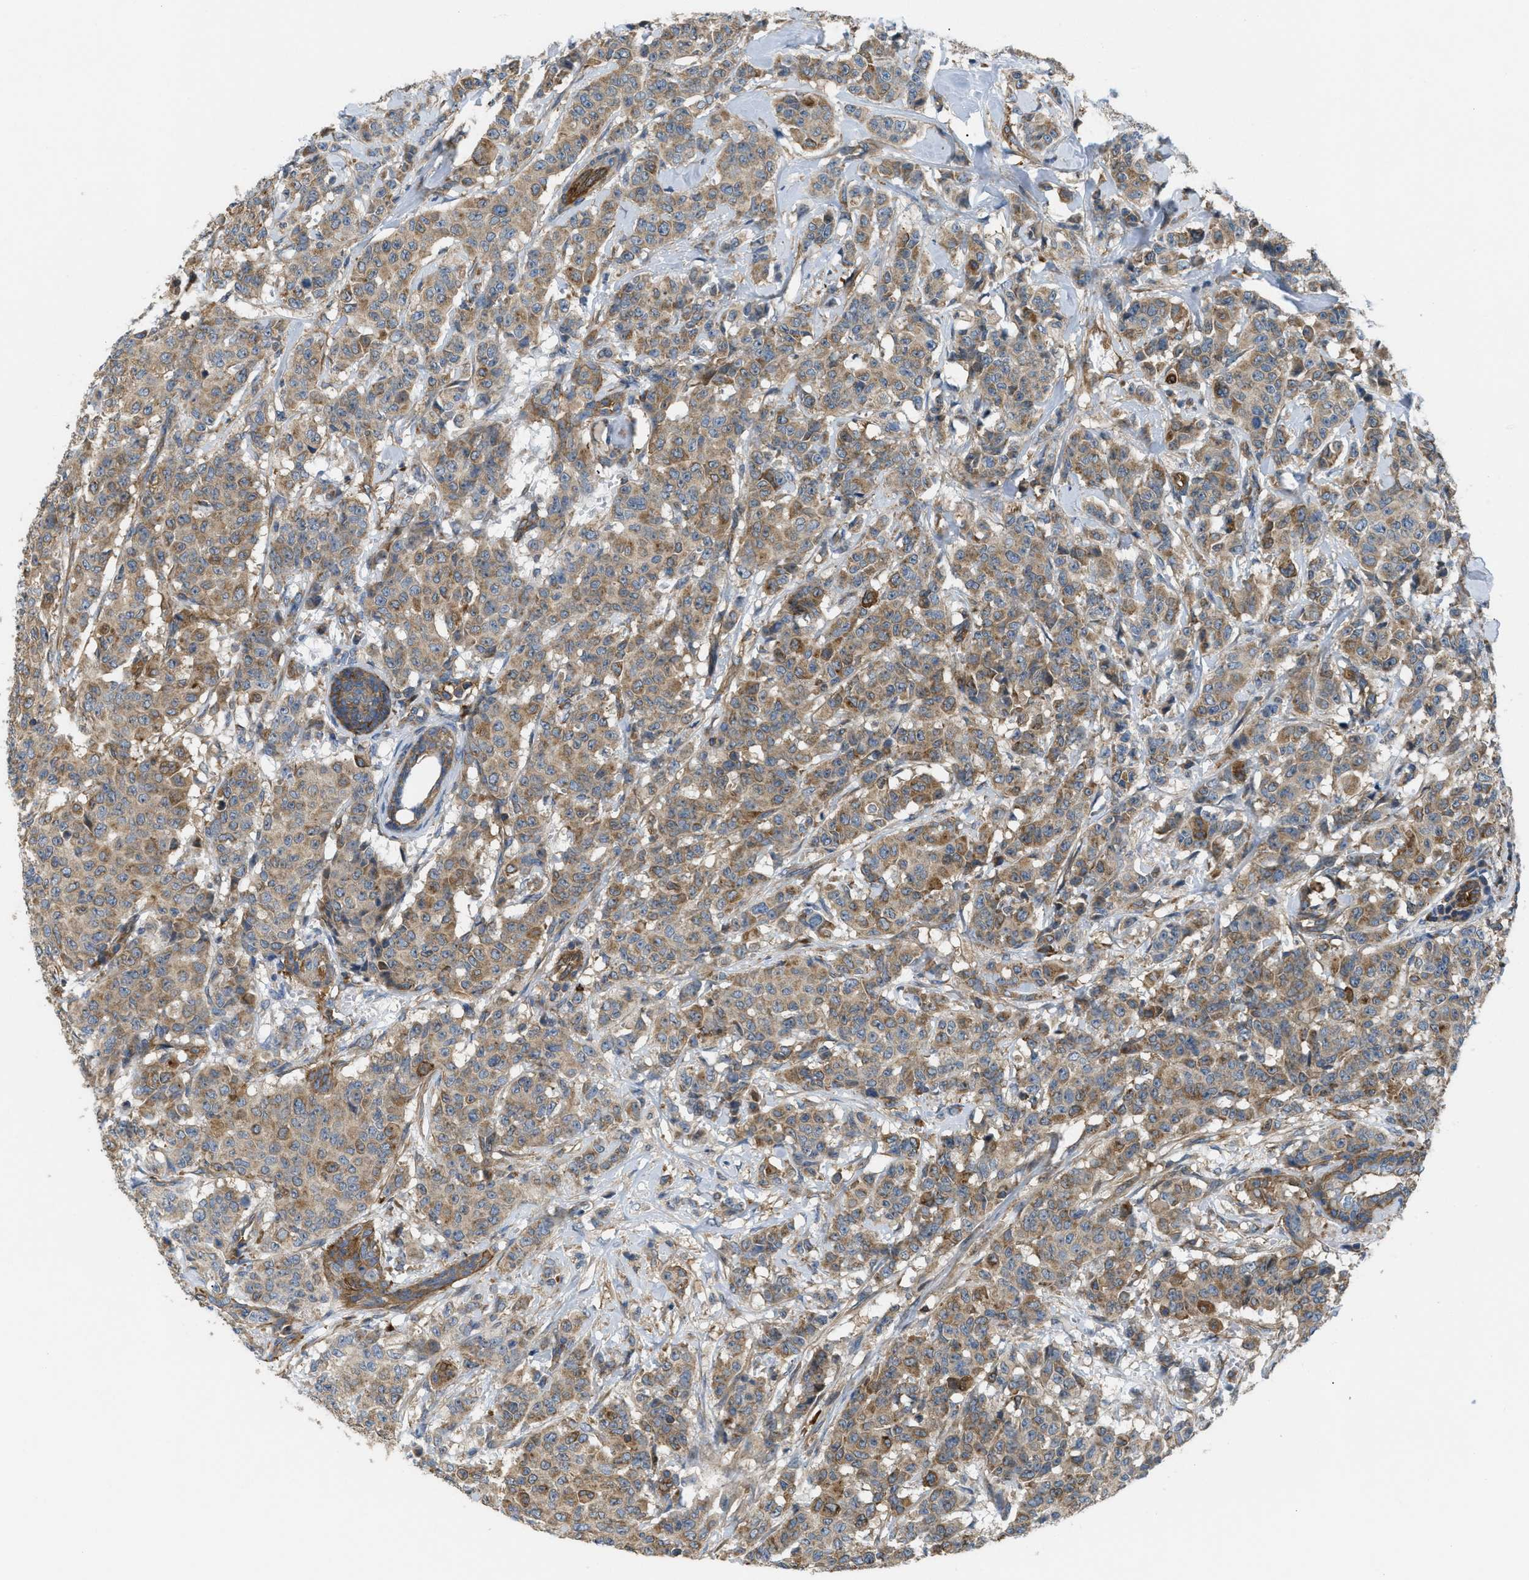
{"staining": {"intensity": "moderate", "quantity": ">75%", "location": "cytoplasmic/membranous"}, "tissue": "breast cancer", "cell_type": "Tumor cells", "image_type": "cancer", "snomed": [{"axis": "morphology", "description": "Normal tissue, NOS"}, {"axis": "morphology", "description": "Duct carcinoma"}, {"axis": "topography", "description": "Breast"}], "caption": "Protein analysis of breast cancer (intraductal carcinoma) tissue exhibits moderate cytoplasmic/membranous positivity in approximately >75% of tumor cells.", "gene": "ATP2A3", "patient": {"sex": "female", "age": 40}}